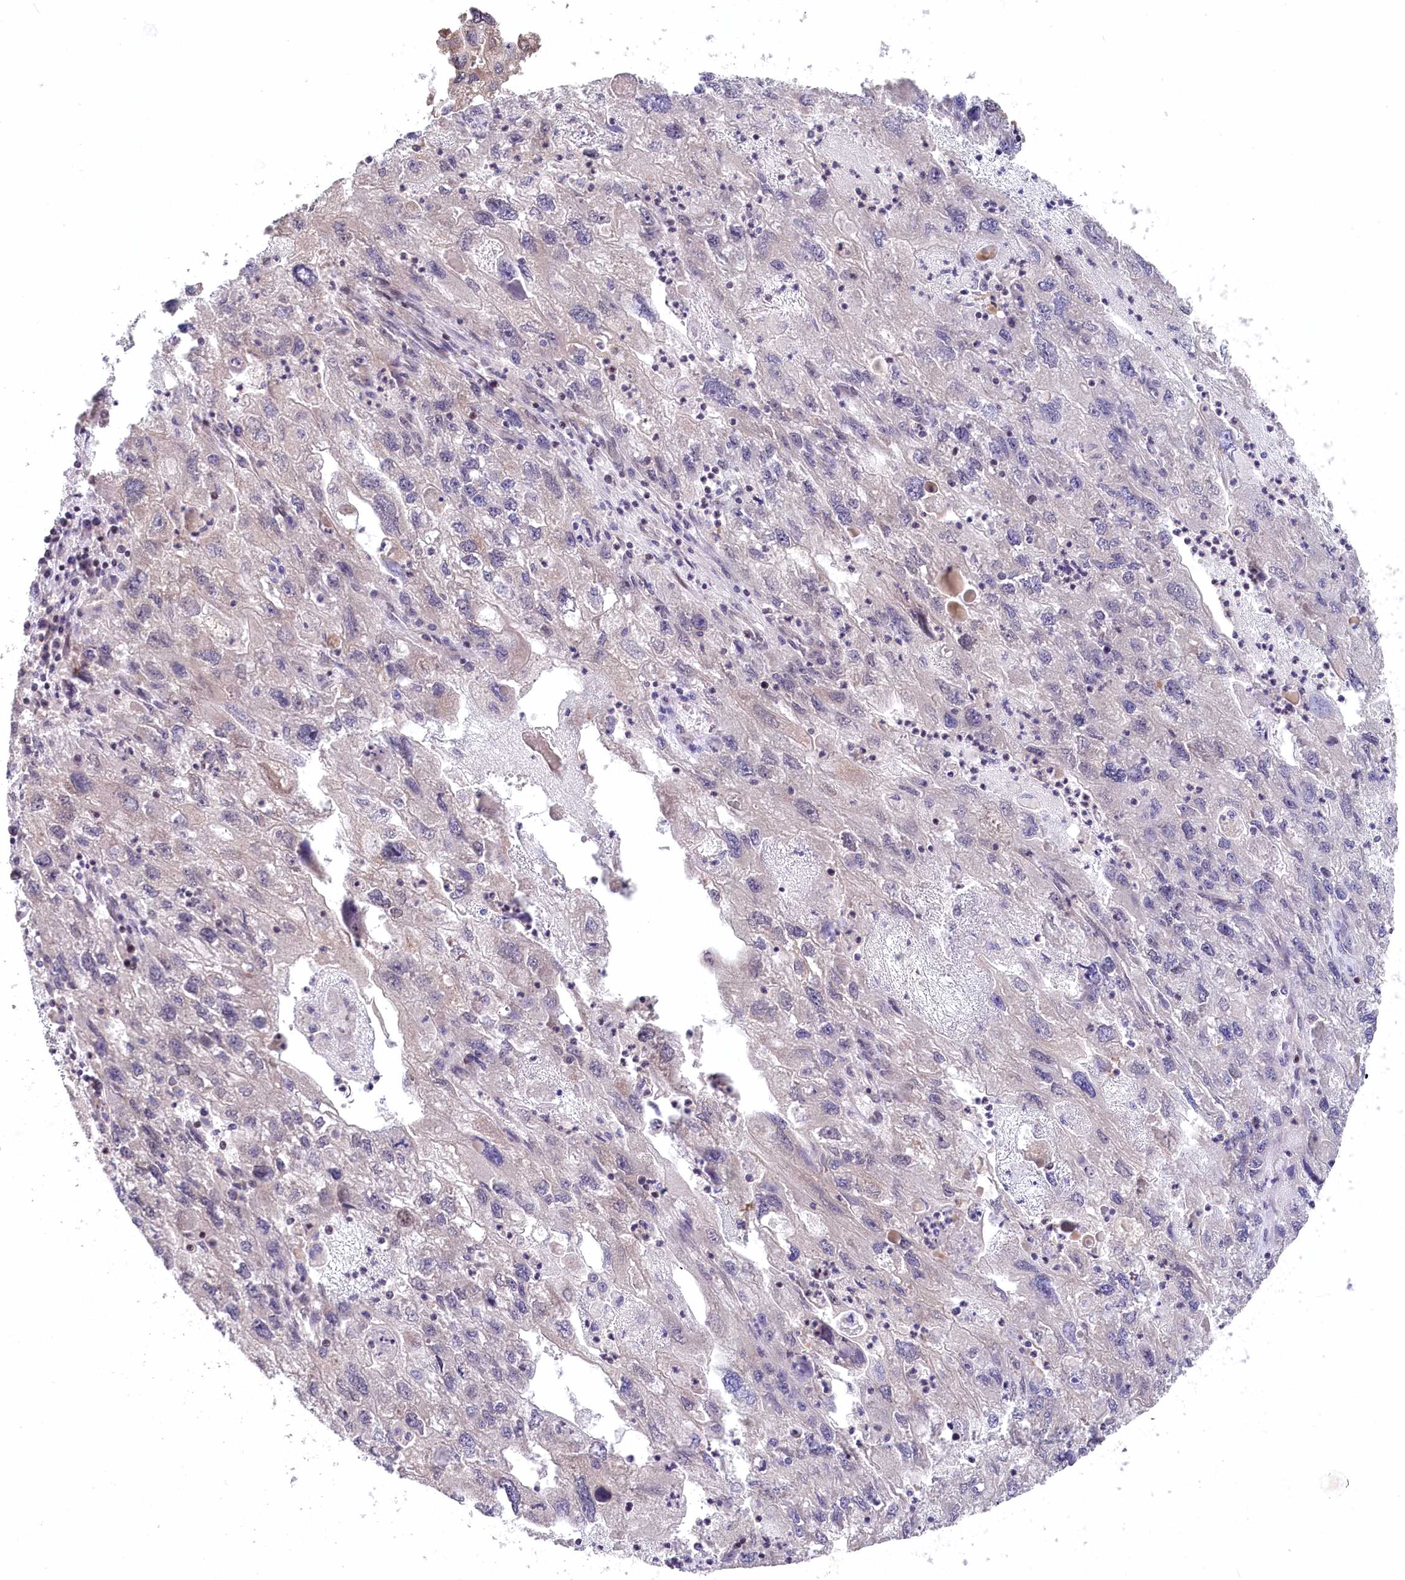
{"staining": {"intensity": "negative", "quantity": "none", "location": "none"}, "tissue": "endometrial cancer", "cell_type": "Tumor cells", "image_type": "cancer", "snomed": [{"axis": "morphology", "description": "Adenocarcinoma, NOS"}, {"axis": "topography", "description": "Endometrium"}], "caption": "Tumor cells show no significant expression in endometrial cancer.", "gene": "PPP1R21", "patient": {"sex": "female", "age": 49}}